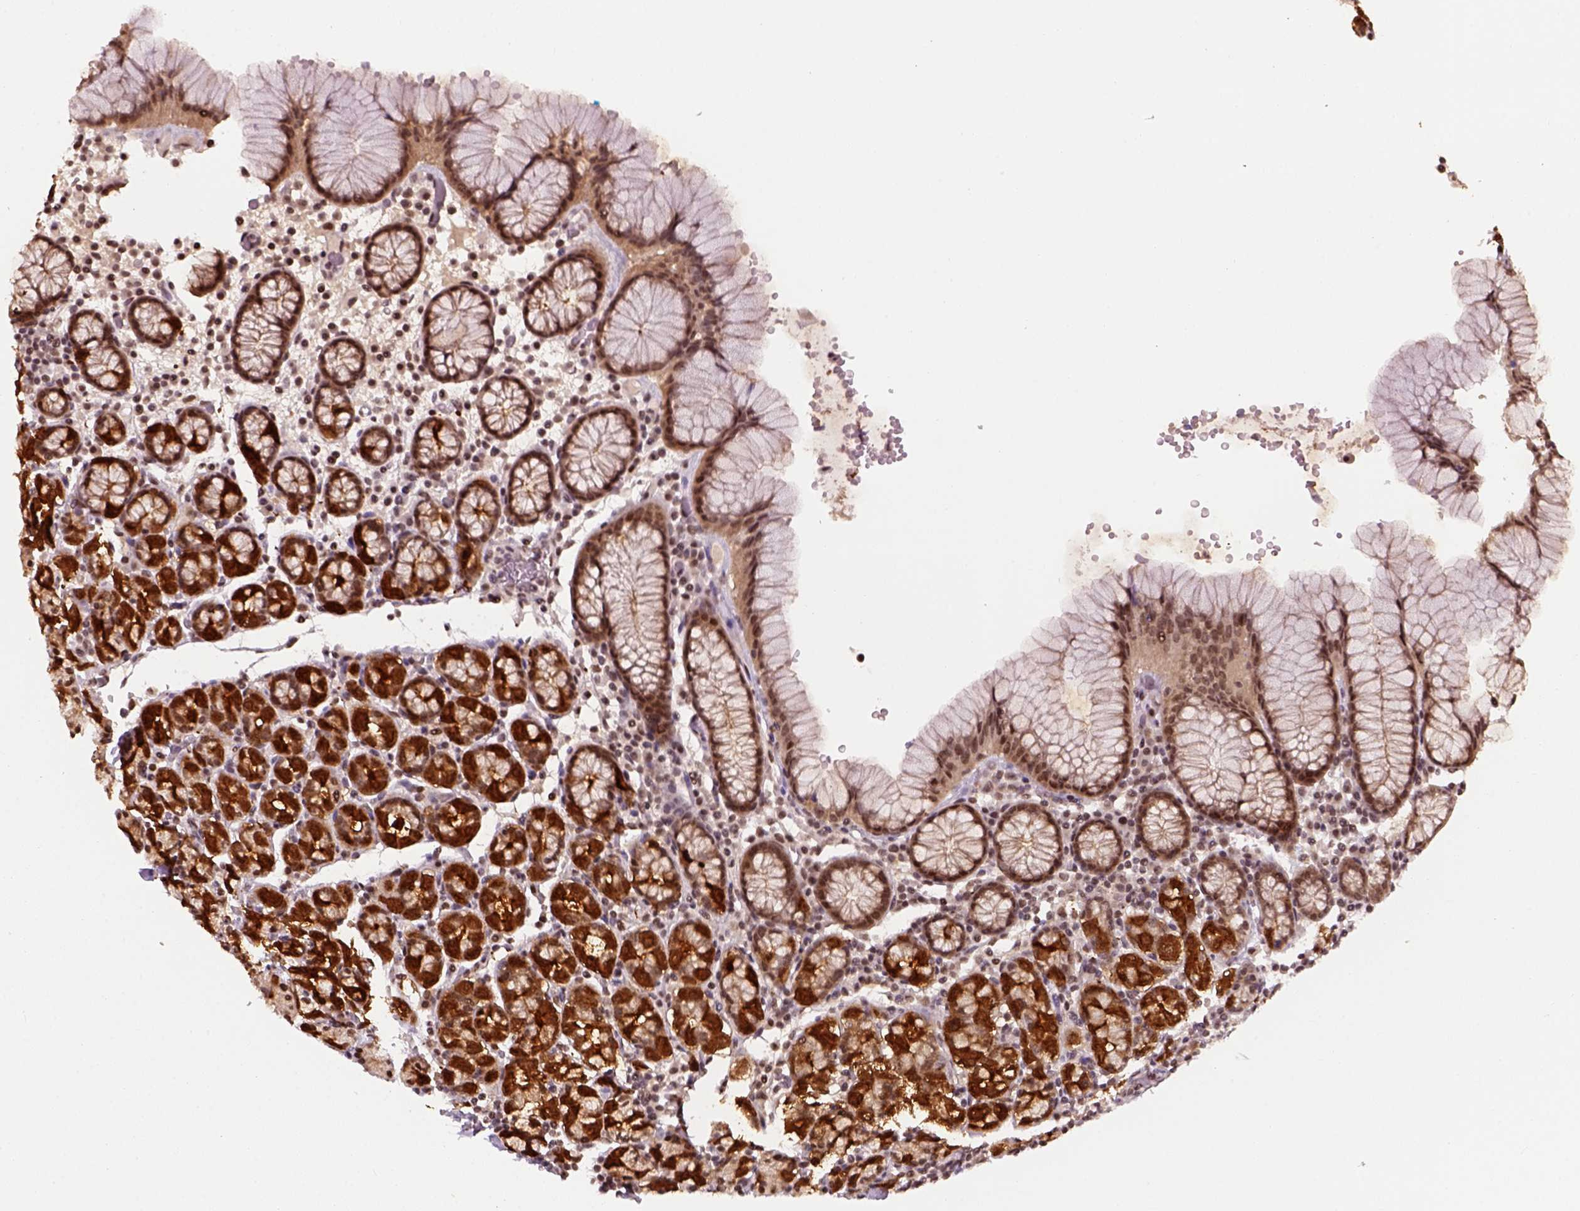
{"staining": {"intensity": "strong", "quantity": ">75%", "location": "cytoplasmic/membranous,nuclear"}, "tissue": "stomach", "cell_type": "Glandular cells", "image_type": "normal", "snomed": [{"axis": "morphology", "description": "Normal tissue, NOS"}, {"axis": "topography", "description": "Stomach, upper"}, {"axis": "topography", "description": "Stomach"}], "caption": "DAB immunohistochemical staining of unremarkable stomach displays strong cytoplasmic/membranous,nuclear protein expression in approximately >75% of glandular cells. (brown staining indicates protein expression, while blue staining denotes nuclei).", "gene": "GOT1", "patient": {"sex": "male", "age": 62}}